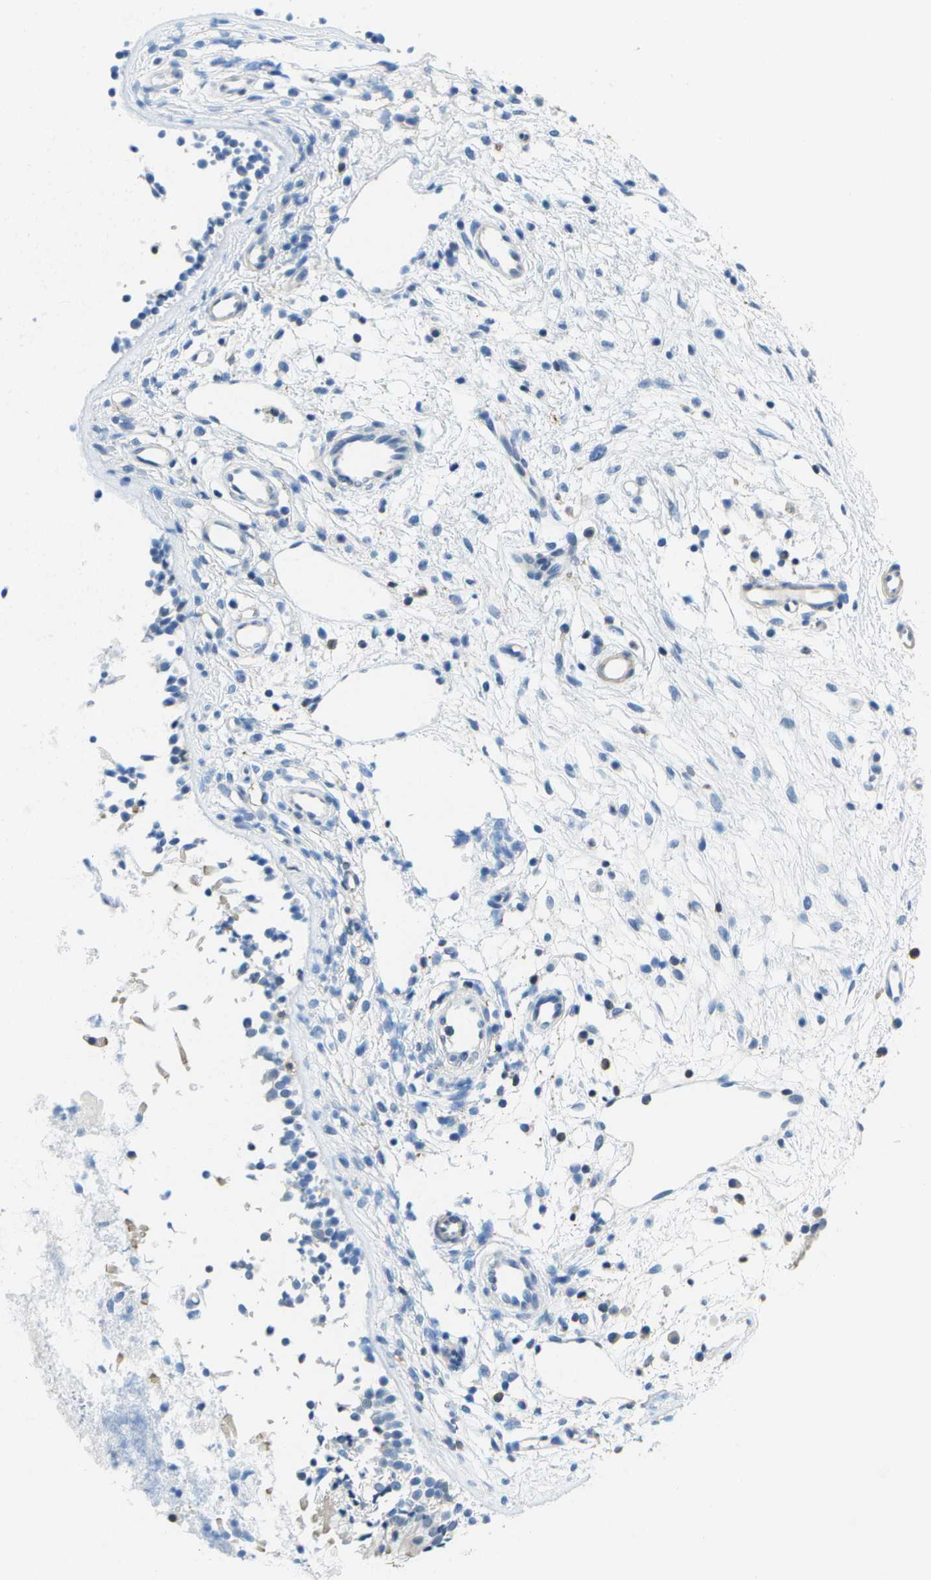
{"staining": {"intensity": "negative", "quantity": "none", "location": "none"}, "tissue": "nasopharynx", "cell_type": "Respiratory epithelial cells", "image_type": "normal", "snomed": [{"axis": "morphology", "description": "Normal tissue, NOS"}, {"axis": "topography", "description": "Nasopharynx"}], "caption": "This photomicrograph is of benign nasopharynx stained with immunohistochemistry (IHC) to label a protein in brown with the nuclei are counter-stained blue. There is no expression in respiratory epithelial cells. The staining is performed using DAB (3,3'-diaminobenzidine) brown chromogen with nuclei counter-stained in using hematoxylin.", "gene": "RCSD1", "patient": {"sex": "male", "age": 21}}